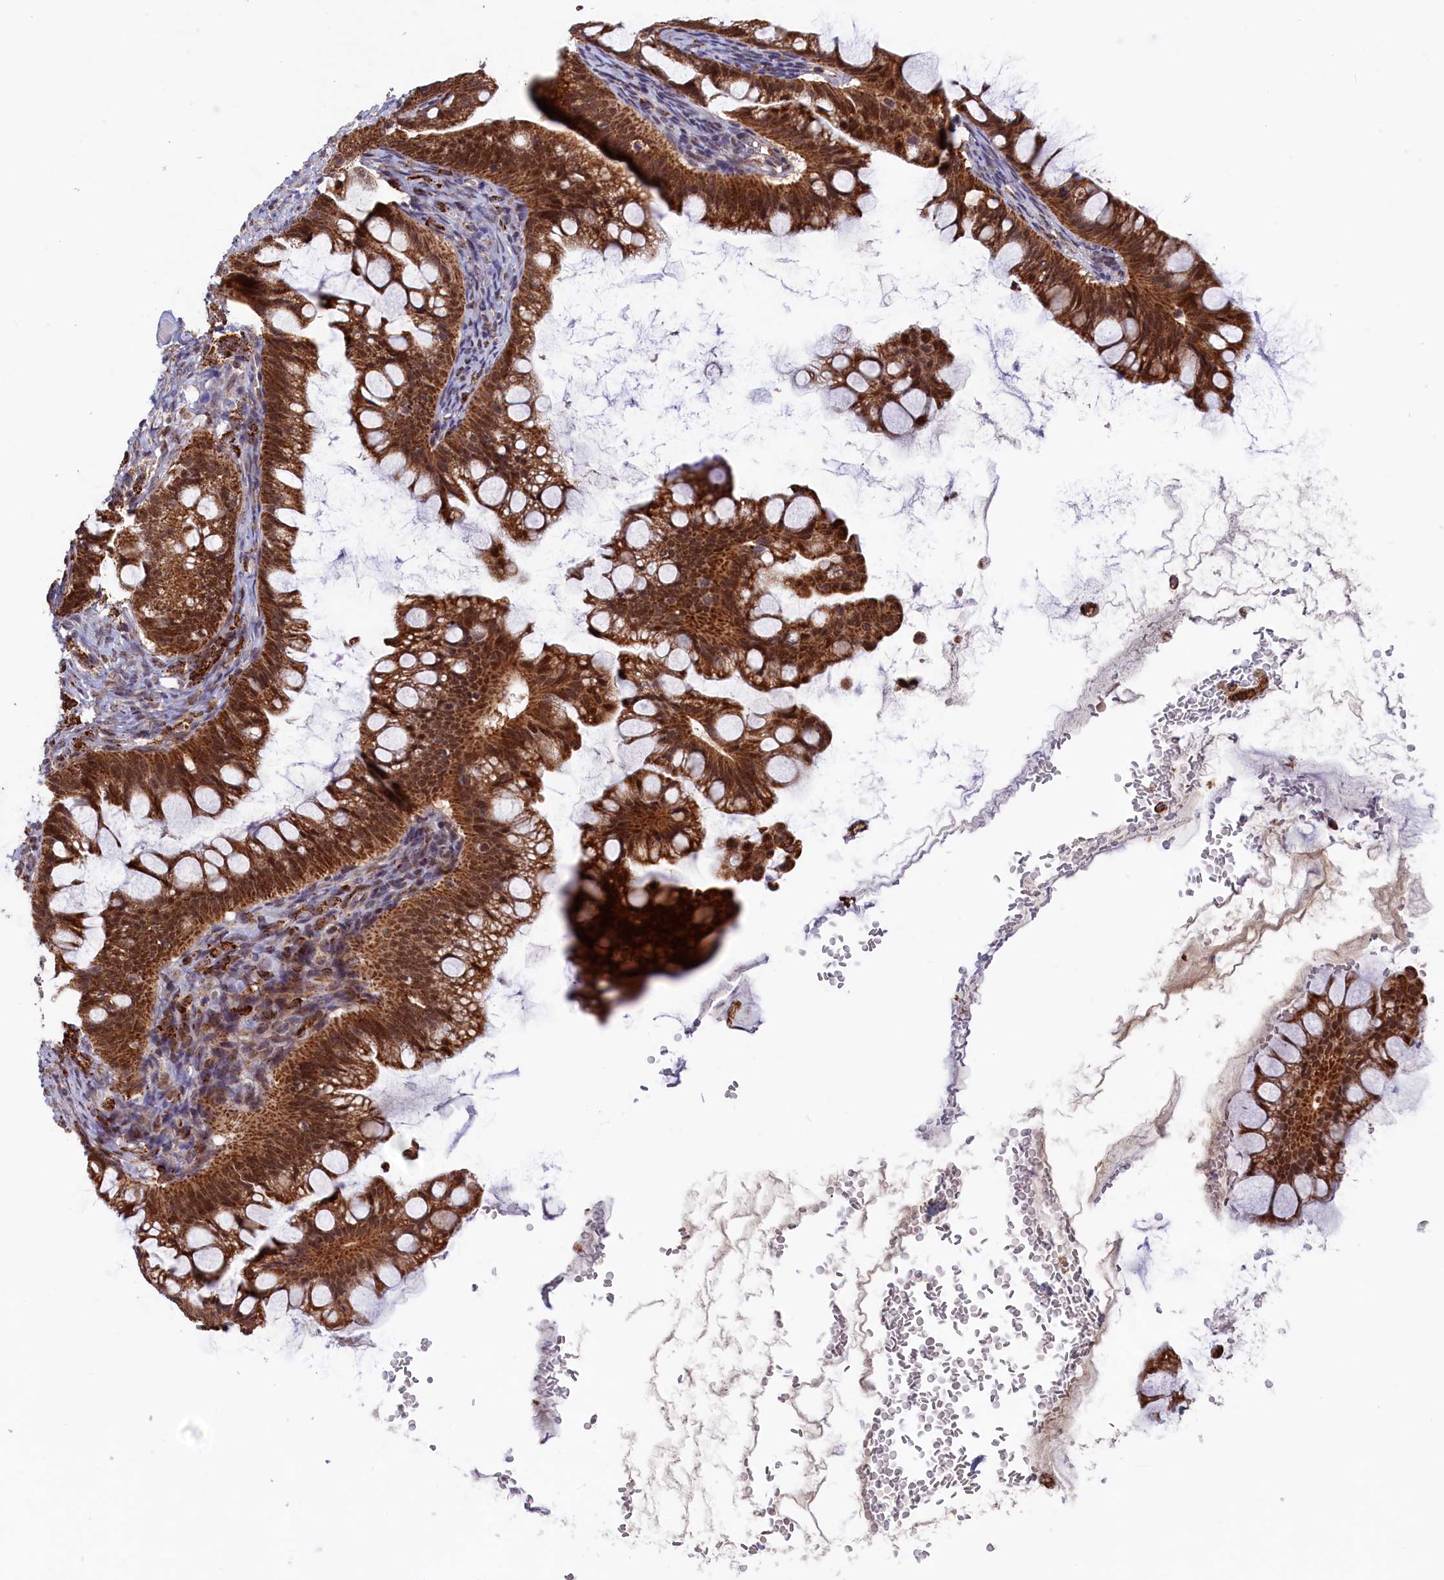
{"staining": {"intensity": "strong", "quantity": ">75%", "location": "cytoplasmic/membranous"}, "tissue": "ovarian cancer", "cell_type": "Tumor cells", "image_type": "cancer", "snomed": [{"axis": "morphology", "description": "Cystadenocarcinoma, mucinous, NOS"}, {"axis": "topography", "description": "Ovary"}], "caption": "About >75% of tumor cells in human mucinous cystadenocarcinoma (ovarian) exhibit strong cytoplasmic/membranous protein positivity as visualized by brown immunohistochemical staining.", "gene": "DUS3L", "patient": {"sex": "female", "age": 73}}